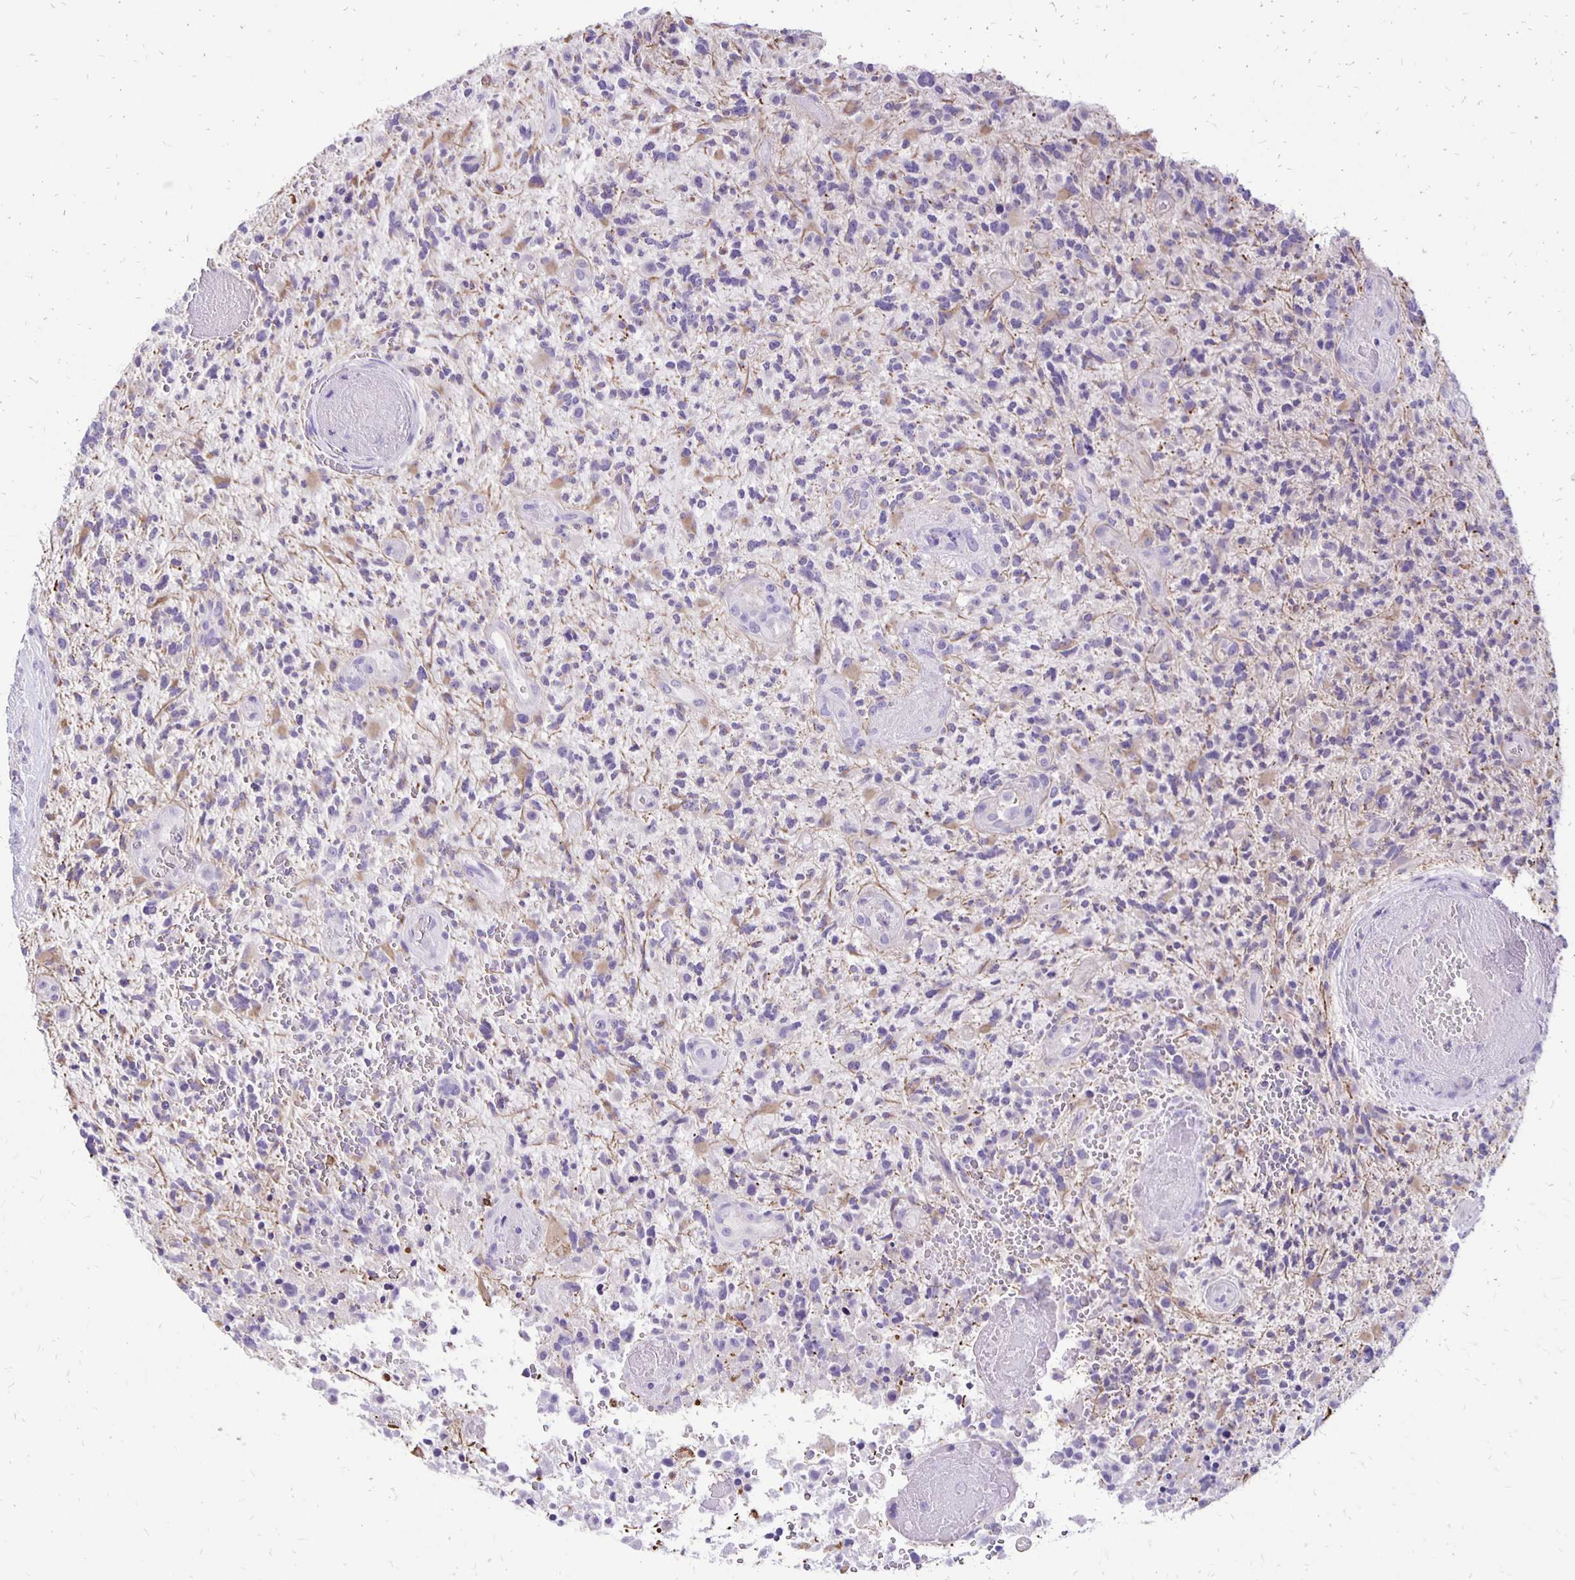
{"staining": {"intensity": "weak", "quantity": "<25%", "location": "cytoplasmic/membranous"}, "tissue": "glioma", "cell_type": "Tumor cells", "image_type": "cancer", "snomed": [{"axis": "morphology", "description": "Glioma, malignant, High grade"}, {"axis": "topography", "description": "Brain"}], "caption": "Immunohistochemistry (IHC) histopathology image of glioma stained for a protein (brown), which shows no expression in tumor cells.", "gene": "ANKRD45", "patient": {"sex": "female", "age": 71}}